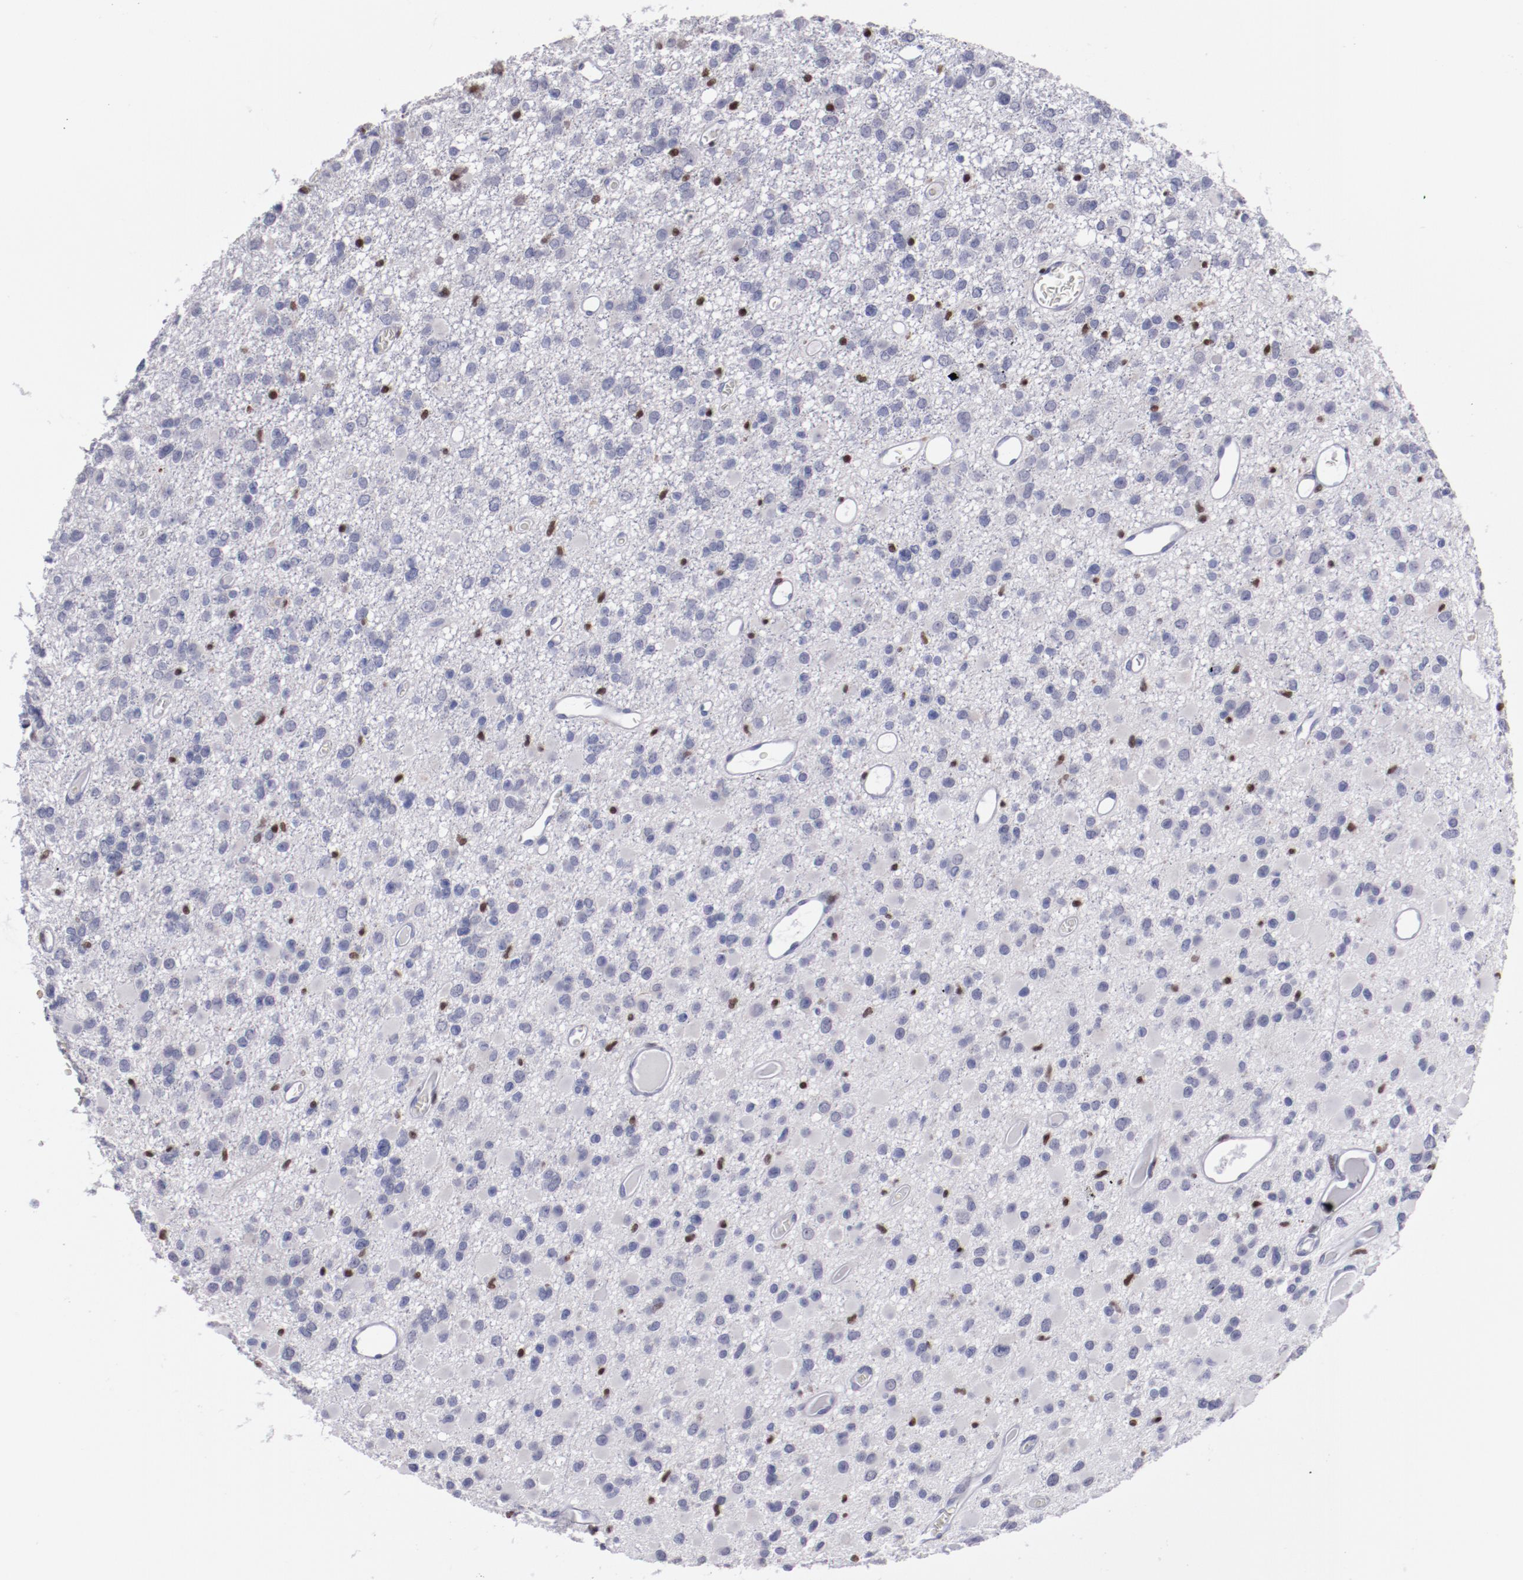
{"staining": {"intensity": "negative", "quantity": "none", "location": "none"}, "tissue": "glioma", "cell_type": "Tumor cells", "image_type": "cancer", "snomed": [{"axis": "morphology", "description": "Glioma, malignant, Low grade"}, {"axis": "topography", "description": "Brain"}], "caption": "Photomicrograph shows no significant protein staining in tumor cells of low-grade glioma (malignant).", "gene": "IRF8", "patient": {"sex": "male", "age": 42}}